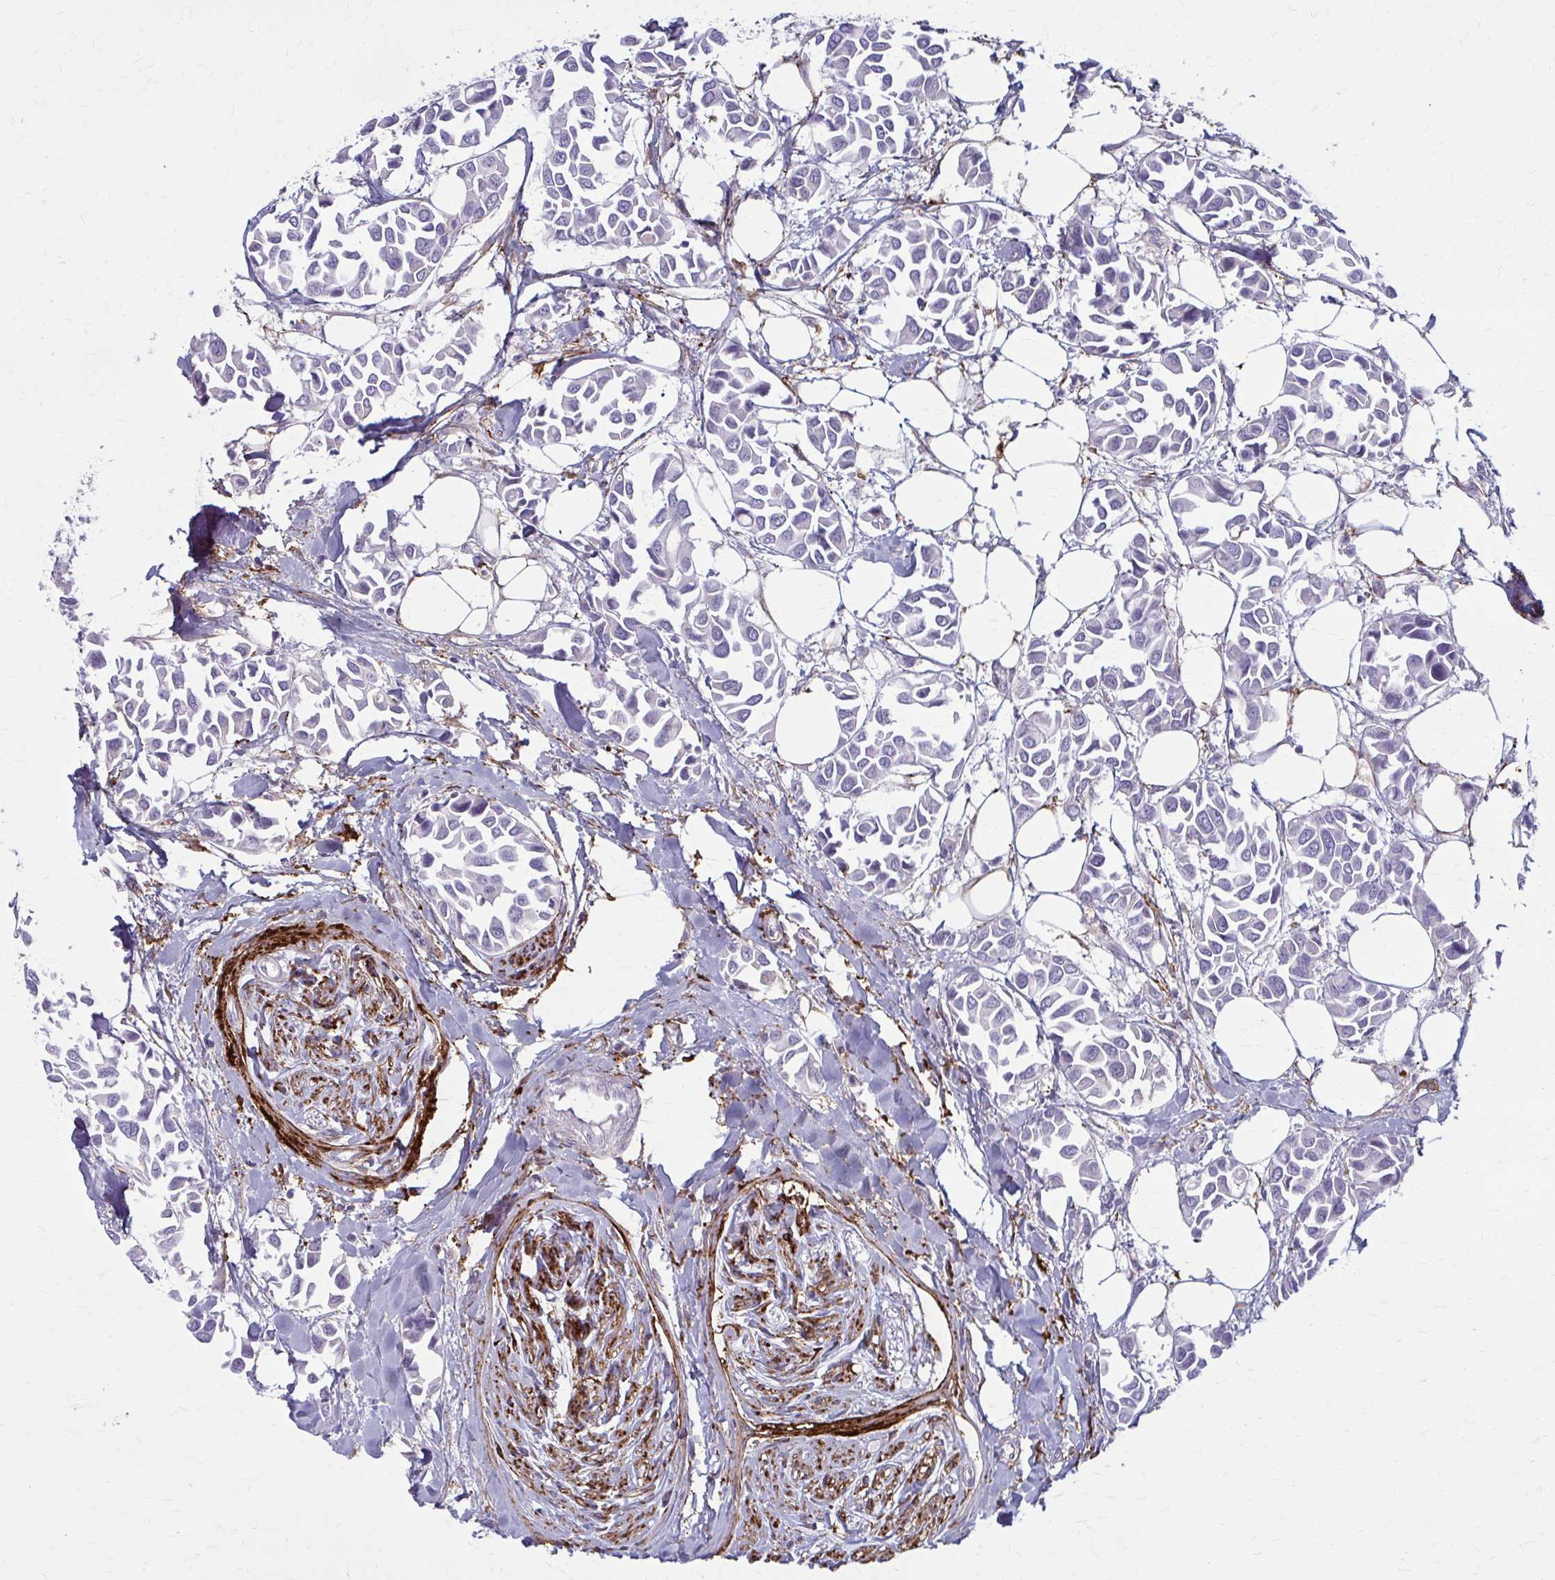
{"staining": {"intensity": "negative", "quantity": "none", "location": "none"}, "tissue": "breast cancer", "cell_type": "Tumor cells", "image_type": "cancer", "snomed": [{"axis": "morphology", "description": "Duct carcinoma"}, {"axis": "topography", "description": "Breast"}], "caption": "Tumor cells are negative for brown protein staining in invasive ductal carcinoma (breast).", "gene": "AKAP12", "patient": {"sex": "female", "age": 54}}